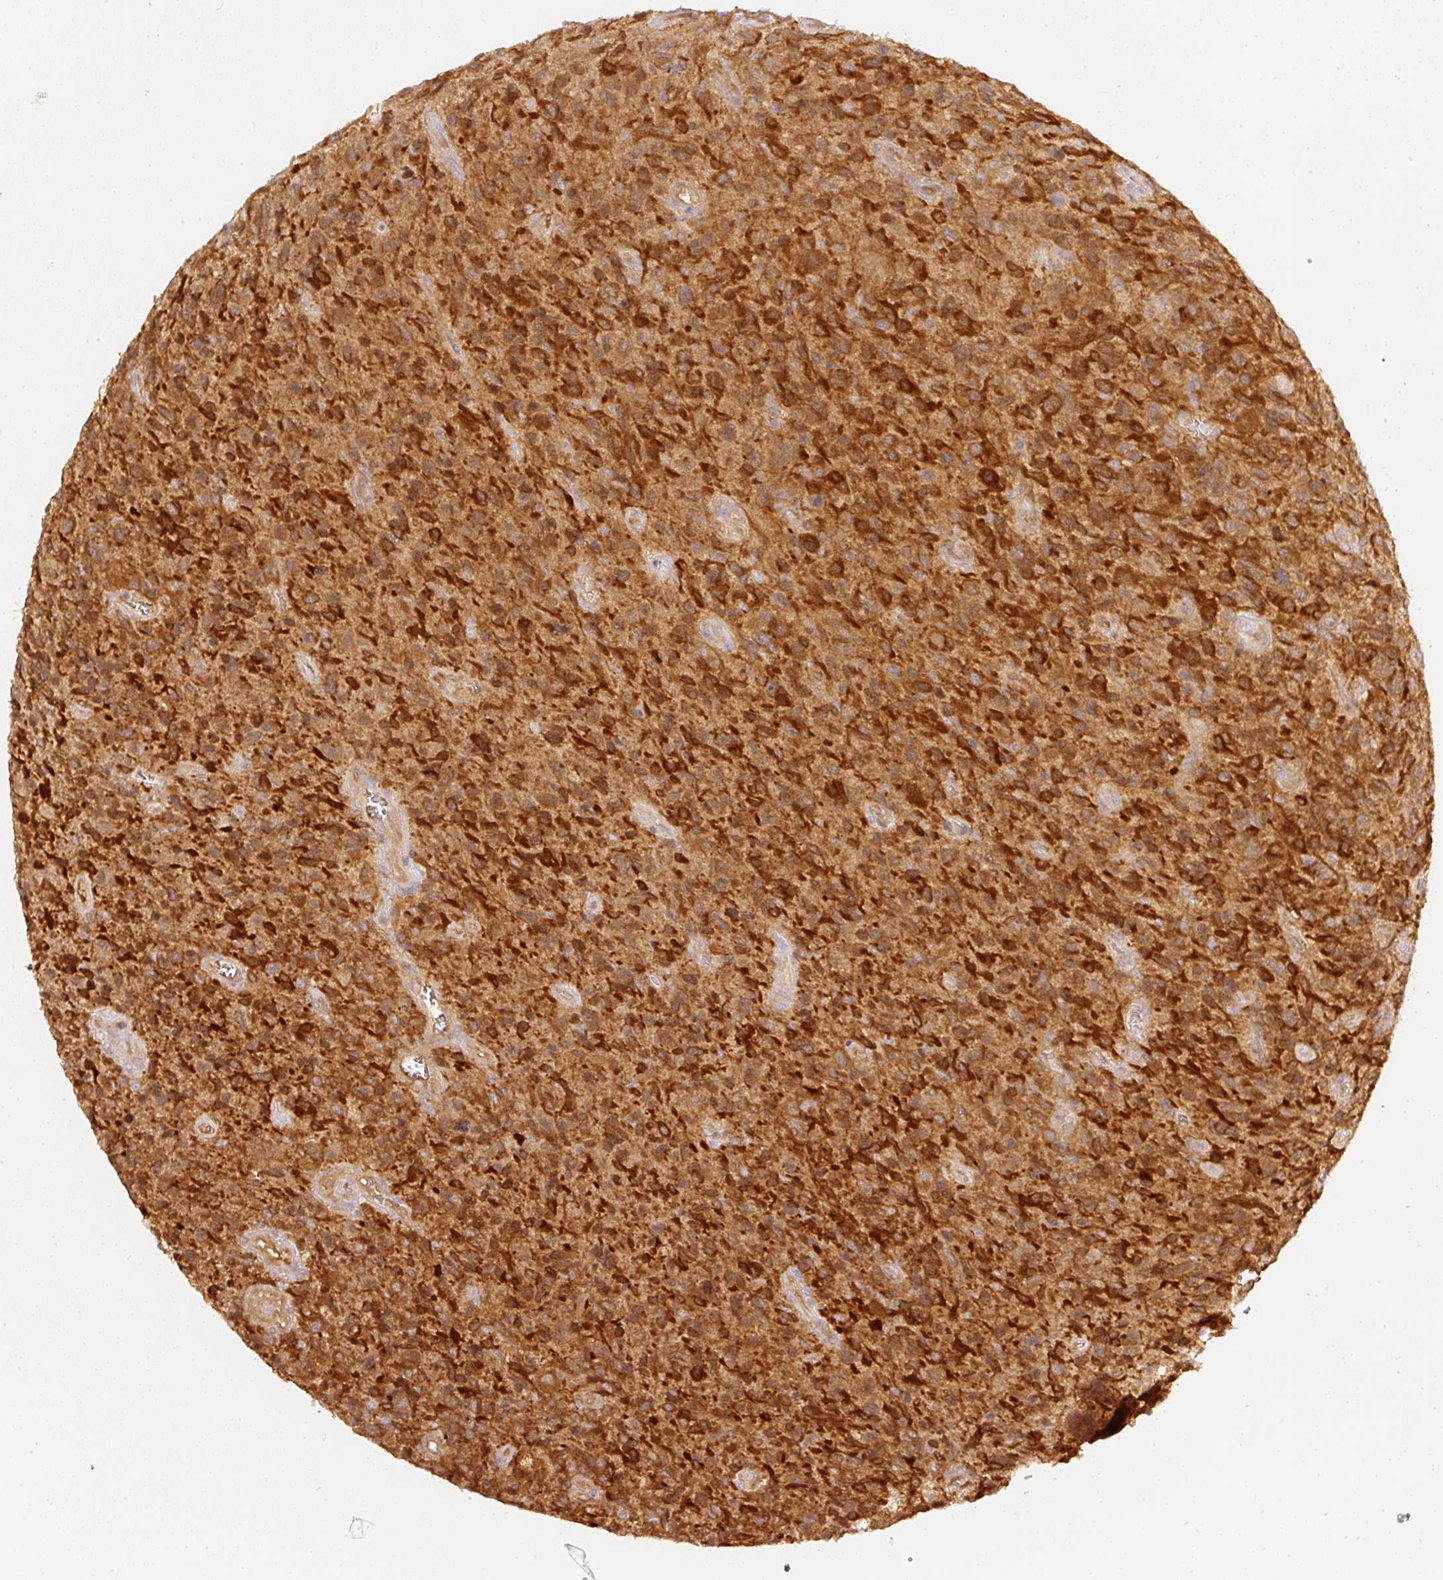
{"staining": {"intensity": "strong", "quantity": ">75%", "location": "cytoplasmic/membranous"}, "tissue": "glioma", "cell_type": "Tumor cells", "image_type": "cancer", "snomed": [{"axis": "morphology", "description": "Glioma, malignant, High grade"}, {"axis": "topography", "description": "Brain"}], "caption": "Tumor cells reveal high levels of strong cytoplasmic/membranous expression in about >75% of cells in human malignant high-grade glioma.", "gene": "ASMTL", "patient": {"sex": "male", "age": 76}}